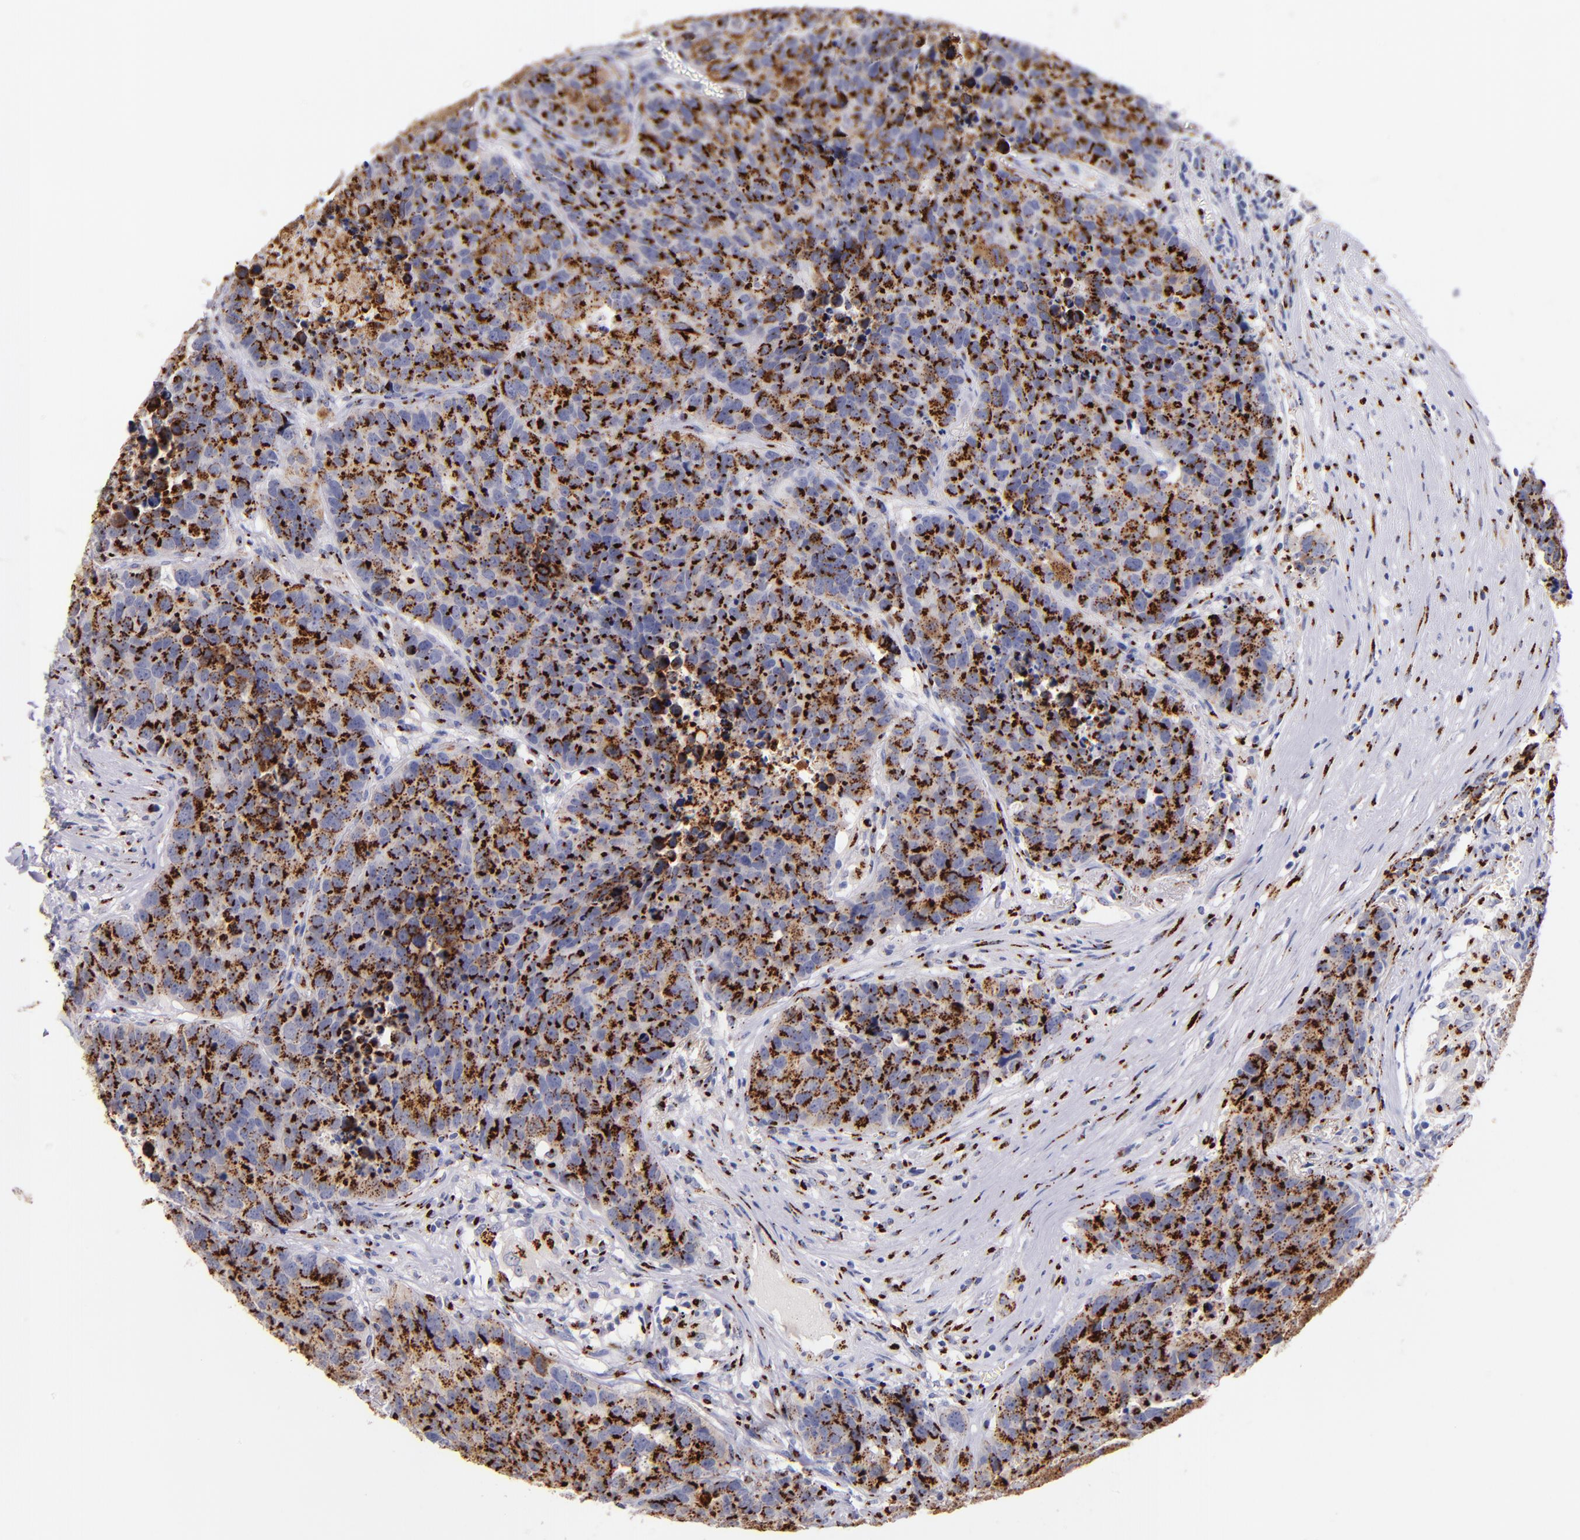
{"staining": {"intensity": "strong", "quantity": ">75%", "location": "cytoplasmic/membranous"}, "tissue": "carcinoid", "cell_type": "Tumor cells", "image_type": "cancer", "snomed": [{"axis": "morphology", "description": "Carcinoid, malignant, NOS"}, {"axis": "topography", "description": "Lung"}], "caption": "Immunohistochemistry (IHC) (DAB (3,3'-diaminobenzidine)) staining of malignant carcinoid displays strong cytoplasmic/membranous protein expression in about >75% of tumor cells.", "gene": "GOLIM4", "patient": {"sex": "male", "age": 60}}